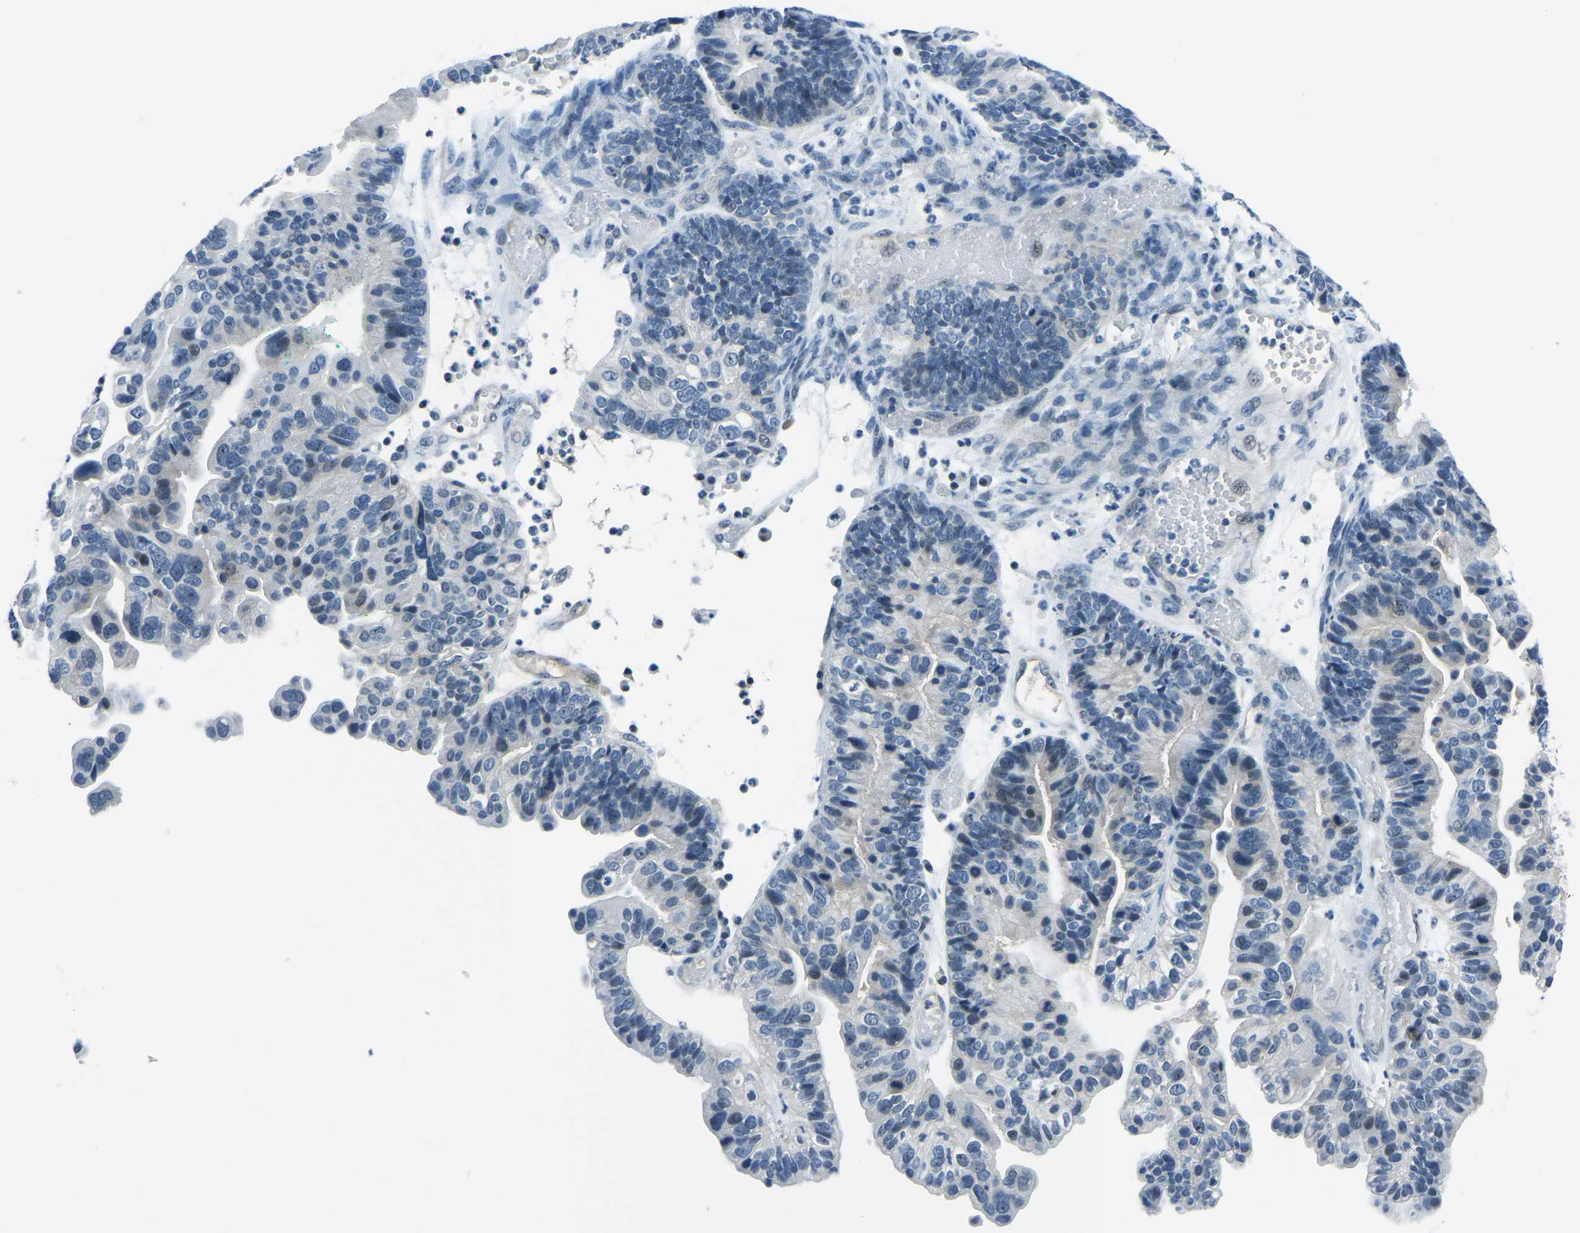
{"staining": {"intensity": "negative", "quantity": "none", "location": "none"}, "tissue": "ovarian cancer", "cell_type": "Tumor cells", "image_type": "cancer", "snomed": [{"axis": "morphology", "description": "Cystadenocarcinoma, serous, NOS"}, {"axis": "topography", "description": "Ovary"}], "caption": "An immunohistochemistry (IHC) micrograph of ovarian cancer is shown. There is no staining in tumor cells of ovarian cancer. (DAB (3,3'-diaminobenzidine) immunohistochemistry (IHC) with hematoxylin counter stain).", "gene": "RRP1", "patient": {"sex": "female", "age": 56}}